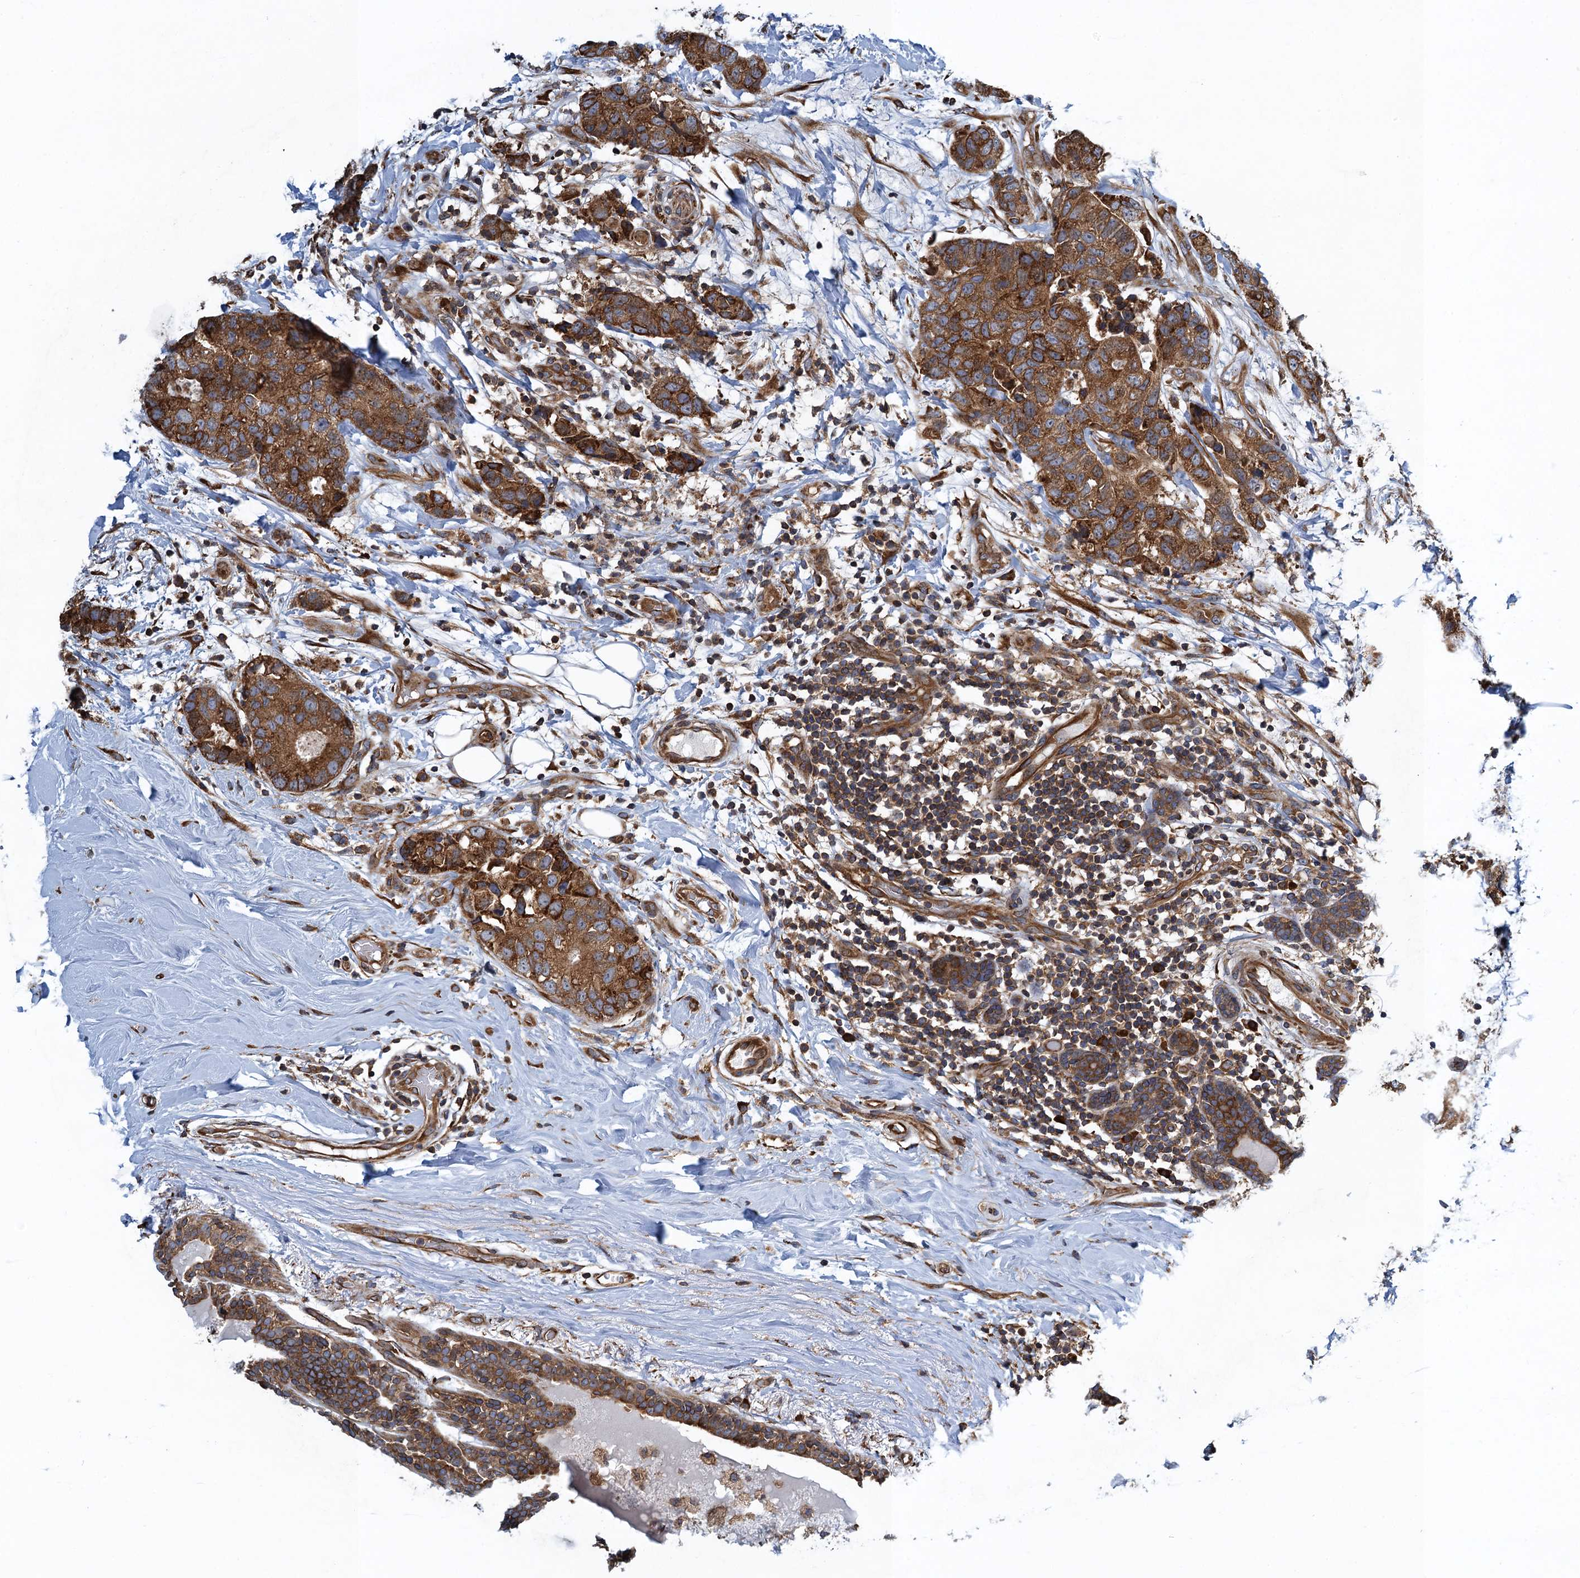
{"staining": {"intensity": "strong", "quantity": ">75%", "location": "cytoplasmic/membranous"}, "tissue": "breast cancer", "cell_type": "Tumor cells", "image_type": "cancer", "snomed": [{"axis": "morphology", "description": "Duct carcinoma"}, {"axis": "topography", "description": "Breast"}], "caption": "This is an image of IHC staining of breast cancer (invasive ductal carcinoma), which shows strong expression in the cytoplasmic/membranous of tumor cells.", "gene": "MDM1", "patient": {"sex": "female", "age": 62}}